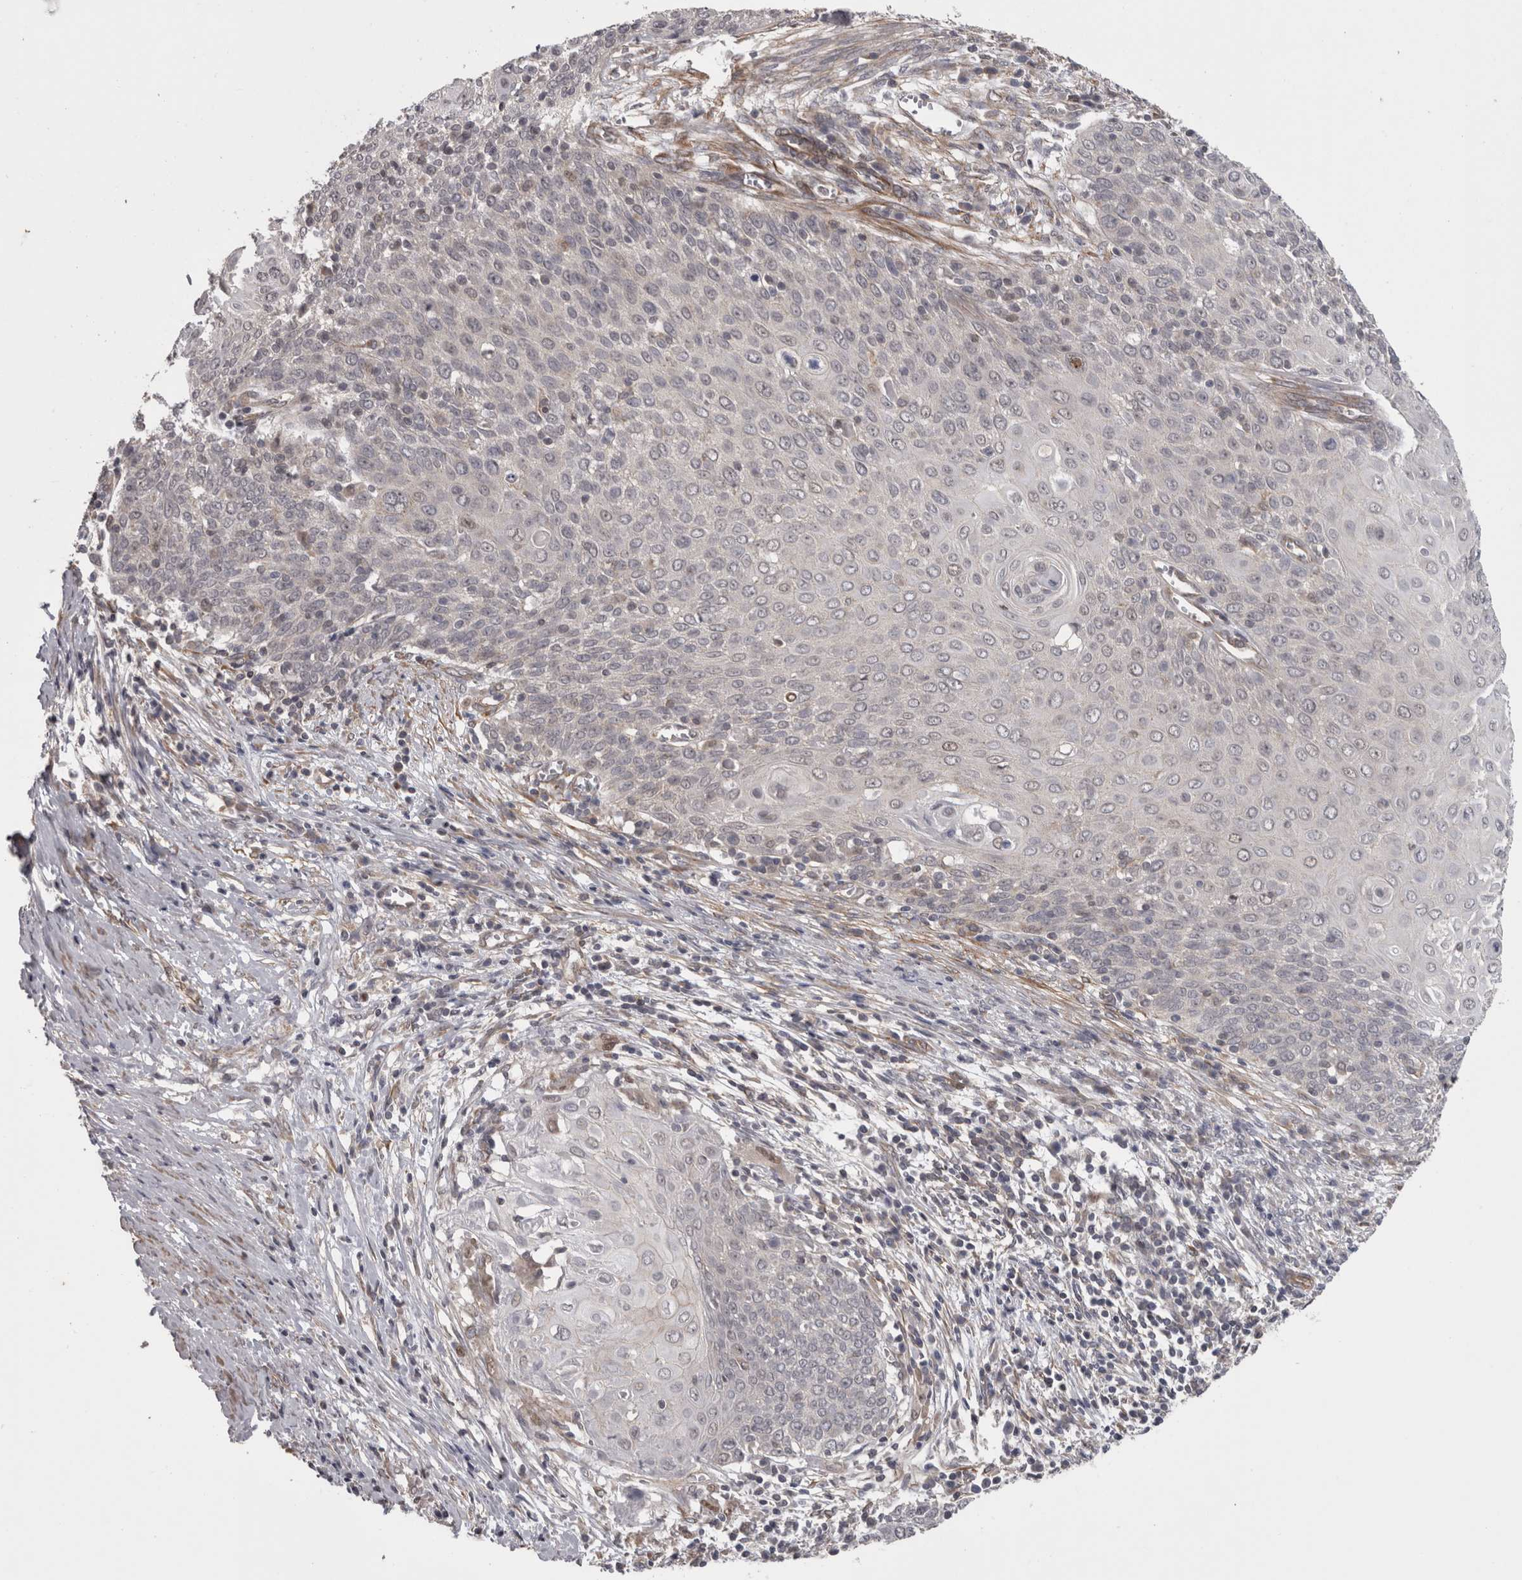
{"staining": {"intensity": "negative", "quantity": "none", "location": "none"}, "tissue": "cervical cancer", "cell_type": "Tumor cells", "image_type": "cancer", "snomed": [{"axis": "morphology", "description": "Squamous cell carcinoma, NOS"}, {"axis": "topography", "description": "Cervix"}], "caption": "High magnification brightfield microscopy of cervical cancer (squamous cell carcinoma) stained with DAB (3,3'-diaminobenzidine) (brown) and counterstained with hematoxylin (blue): tumor cells show no significant expression. (DAB (3,3'-diaminobenzidine) IHC with hematoxylin counter stain).", "gene": "RMDN1", "patient": {"sex": "female", "age": 39}}